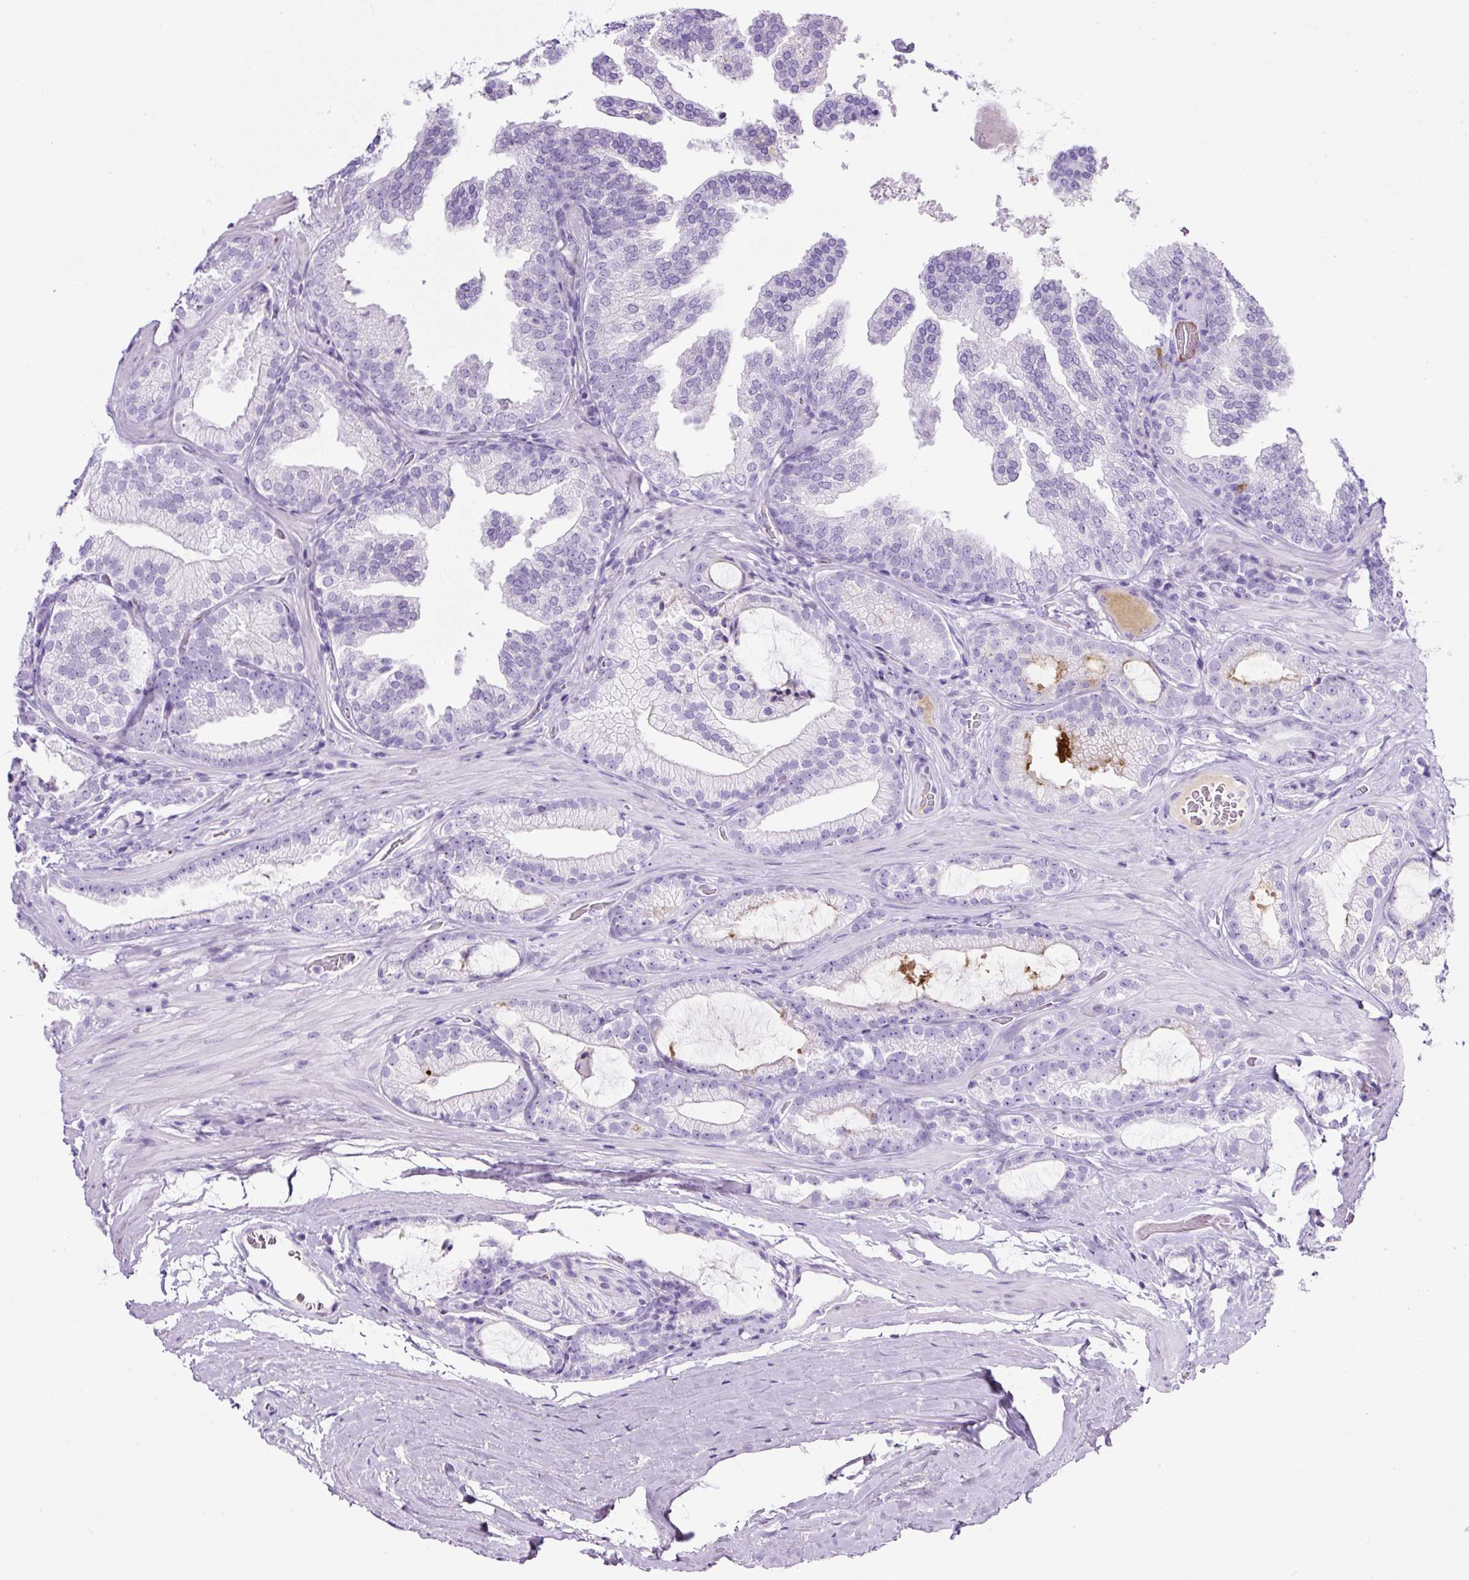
{"staining": {"intensity": "negative", "quantity": "none", "location": "none"}, "tissue": "prostate cancer", "cell_type": "Tumor cells", "image_type": "cancer", "snomed": [{"axis": "morphology", "description": "Adenocarcinoma, High grade"}, {"axis": "topography", "description": "Prostate"}], "caption": "IHC of human prostate adenocarcinoma (high-grade) demonstrates no staining in tumor cells. Nuclei are stained in blue.", "gene": "TMEM200B", "patient": {"sex": "male", "age": 68}}